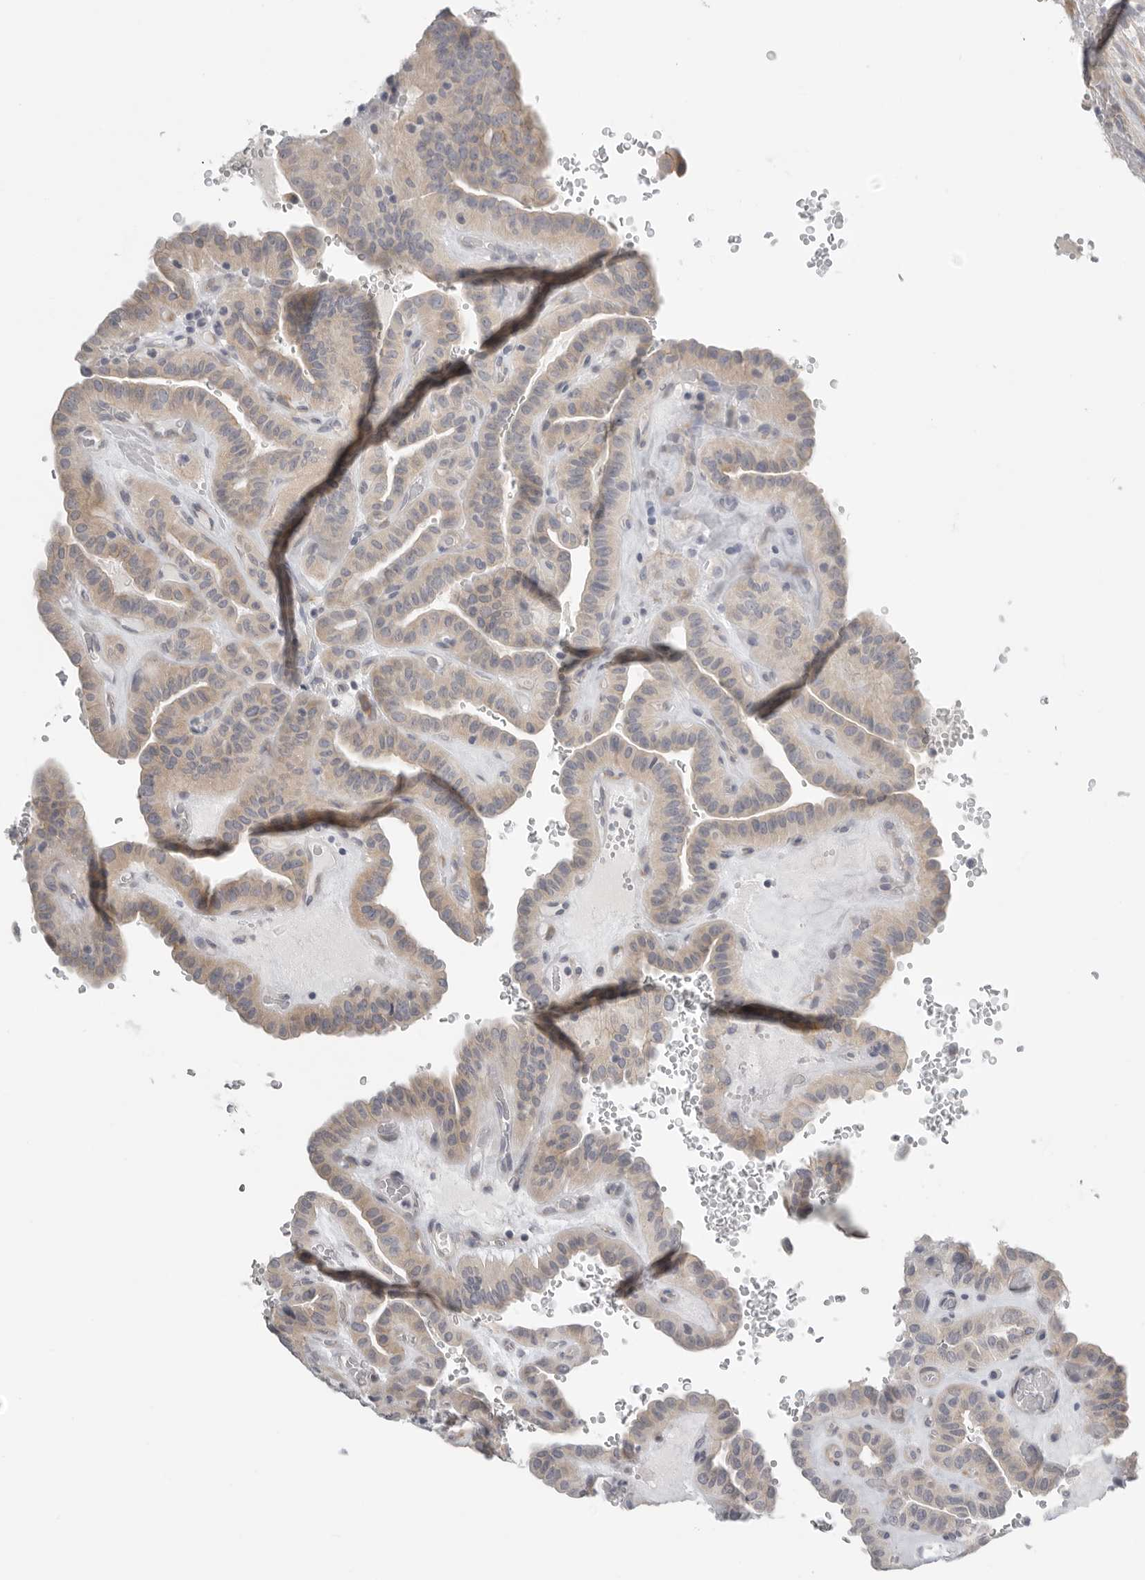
{"staining": {"intensity": "weak", "quantity": "25%-75%", "location": "cytoplasmic/membranous"}, "tissue": "thyroid cancer", "cell_type": "Tumor cells", "image_type": "cancer", "snomed": [{"axis": "morphology", "description": "Papillary adenocarcinoma, NOS"}, {"axis": "topography", "description": "Thyroid gland"}], "caption": "Approximately 25%-75% of tumor cells in human papillary adenocarcinoma (thyroid) exhibit weak cytoplasmic/membranous protein staining as visualized by brown immunohistochemical staining.", "gene": "STAB2", "patient": {"sex": "male", "age": 77}}